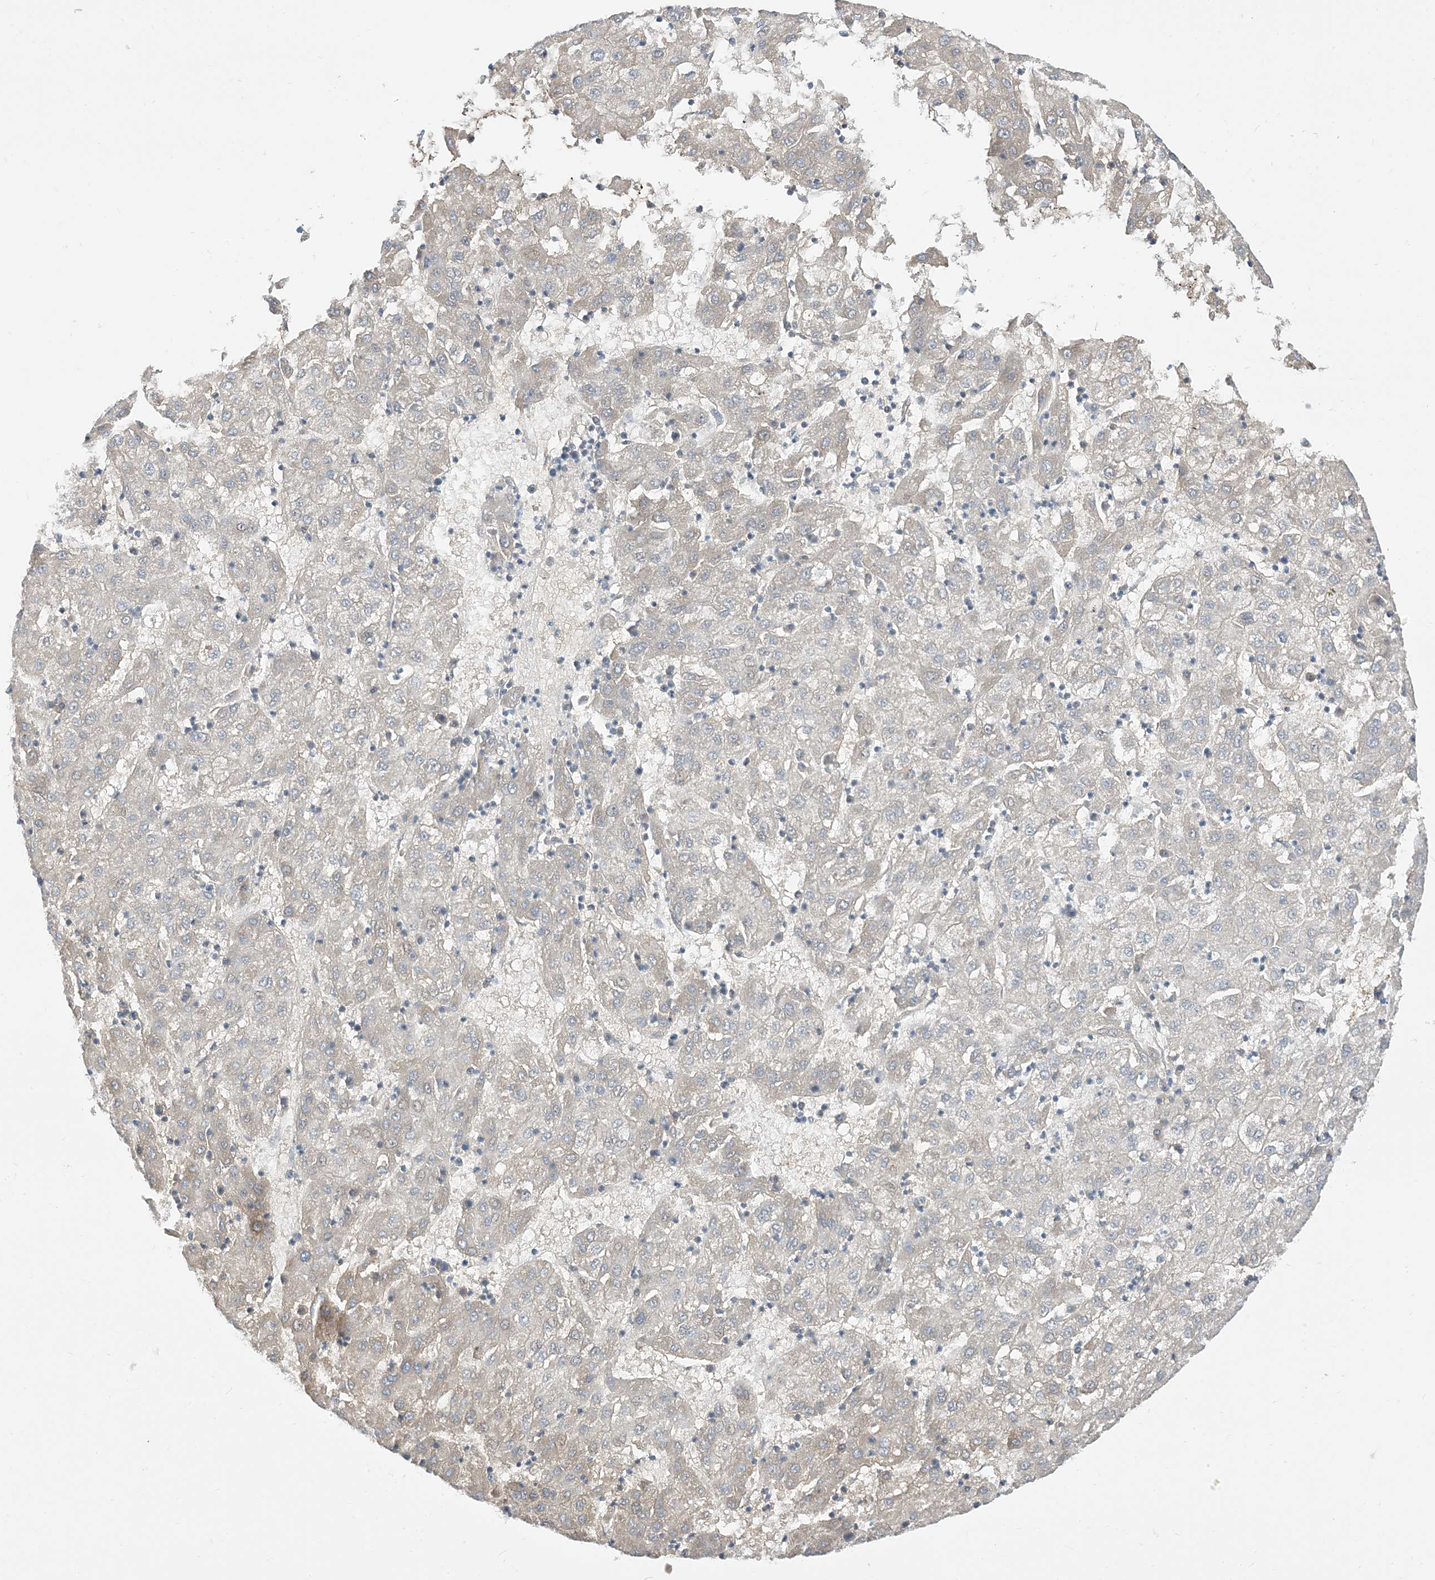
{"staining": {"intensity": "negative", "quantity": "none", "location": "none"}, "tissue": "liver cancer", "cell_type": "Tumor cells", "image_type": "cancer", "snomed": [{"axis": "morphology", "description": "Carcinoma, Hepatocellular, NOS"}, {"axis": "topography", "description": "Liver"}], "caption": "DAB immunohistochemical staining of liver hepatocellular carcinoma reveals no significant positivity in tumor cells. (Stains: DAB (3,3'-diaminobenzidine) immunohistochemistry (IHC) with hematoxylin counter stain, Microscopy: brightfield microscopy at high magnification).", "gene": "RIN1", "patient": {"sex": "male", "age": 72}}